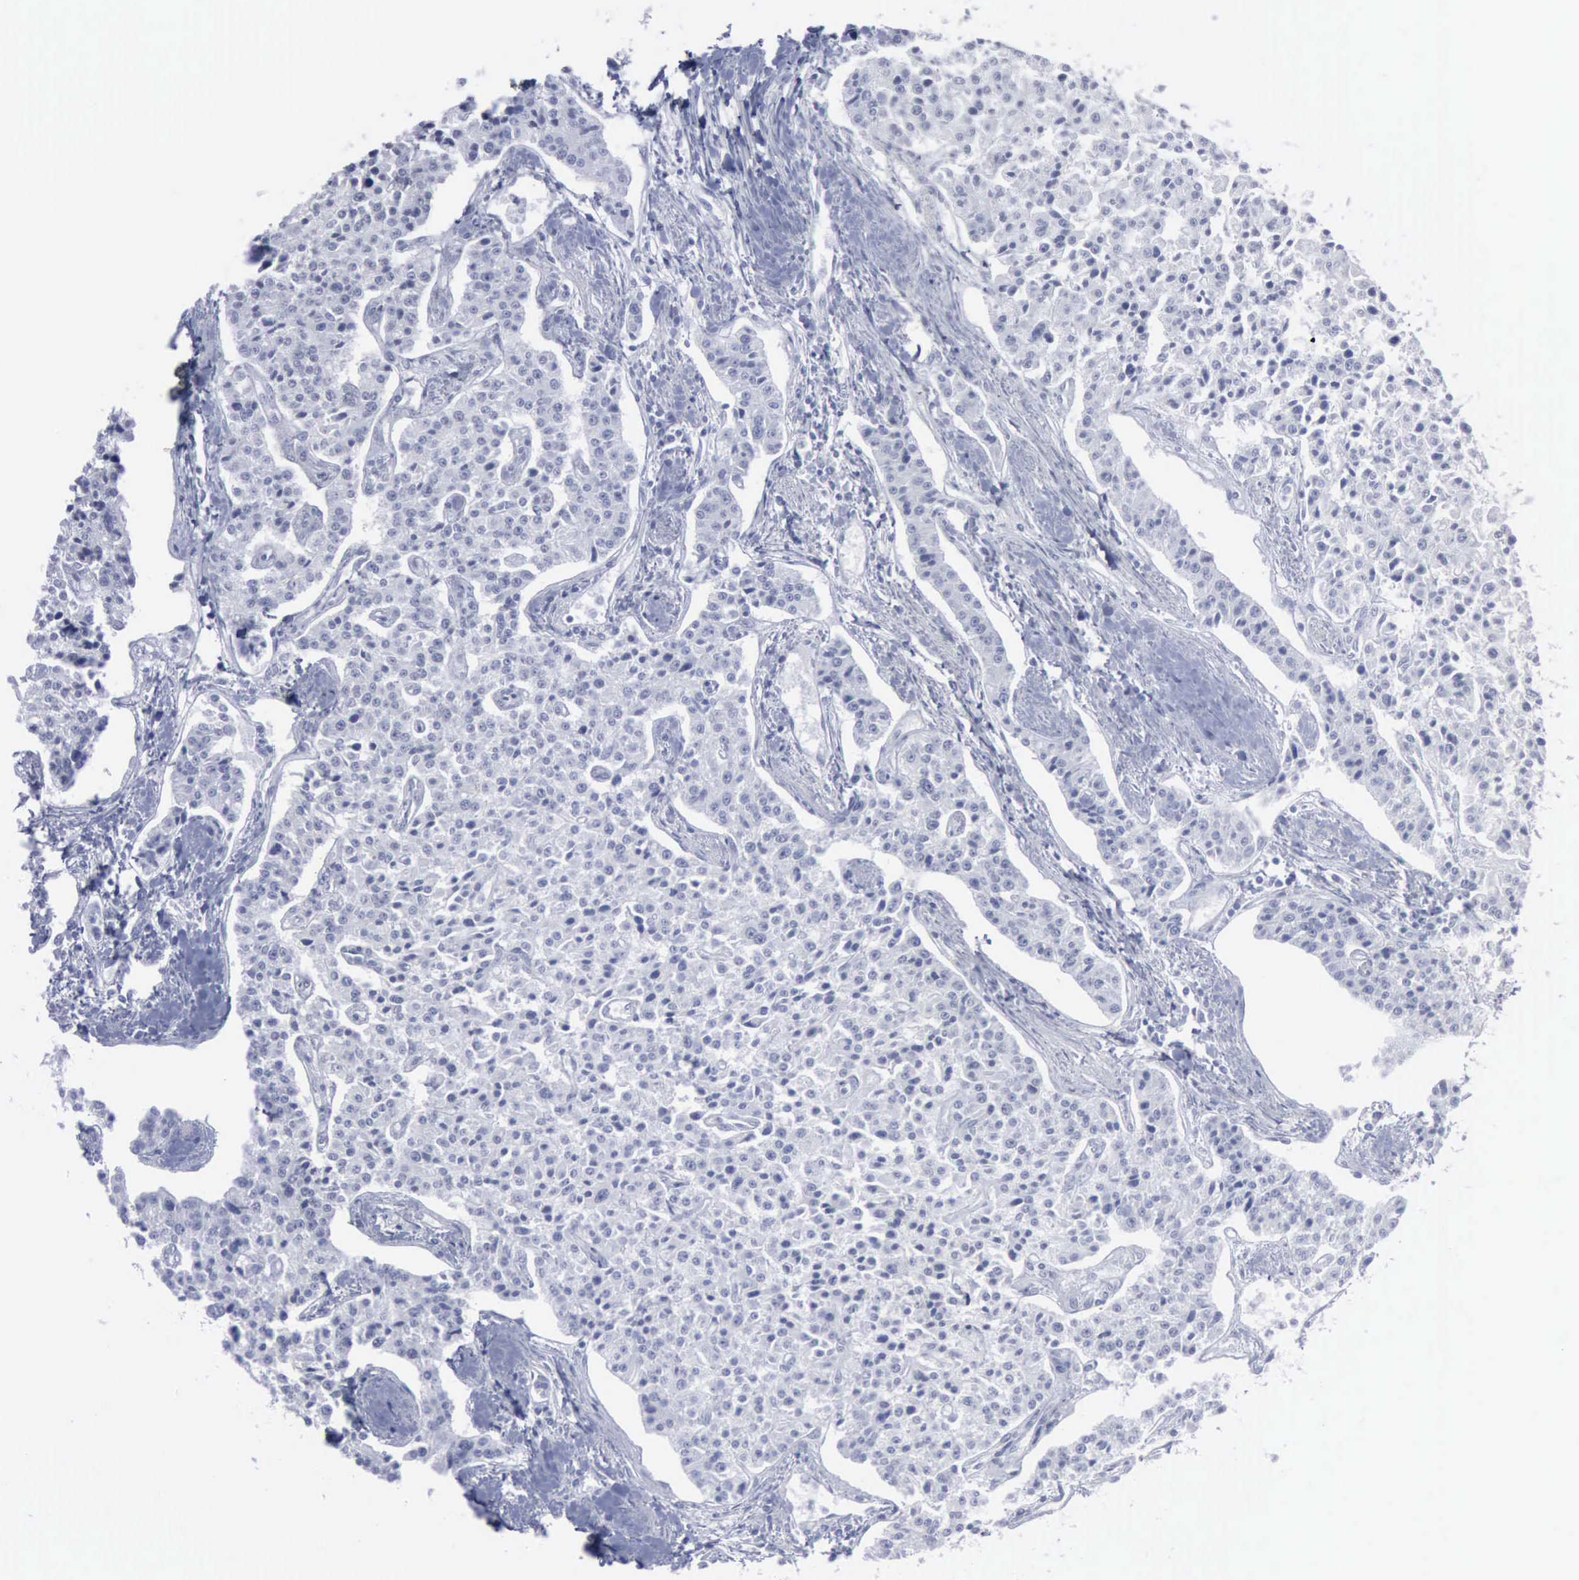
{"staining": {"intensity": "negative", "quantity": "none", "location": "none"}, "tissue": "carcinoid", "cell_type": "Tumor cells", "image_type": "cancer", "snomed": [{"axis": "morphology", "description": "Carcinoid, malignant, NOS"}, {"axis": "topography", "description": "Stomach"}], "caption": "This histopathology image is of carcinoid stained with immunohistochemistry (IHC) to label a protein in brown with the nuclei are counter-stained blue. There is no staining in tumor cells. (DAB immunohistochemistry visualized using brightfield microscopy, high magnification).", "gene": "VCAM1", "patient": {"sex": "female", "age": 76}}